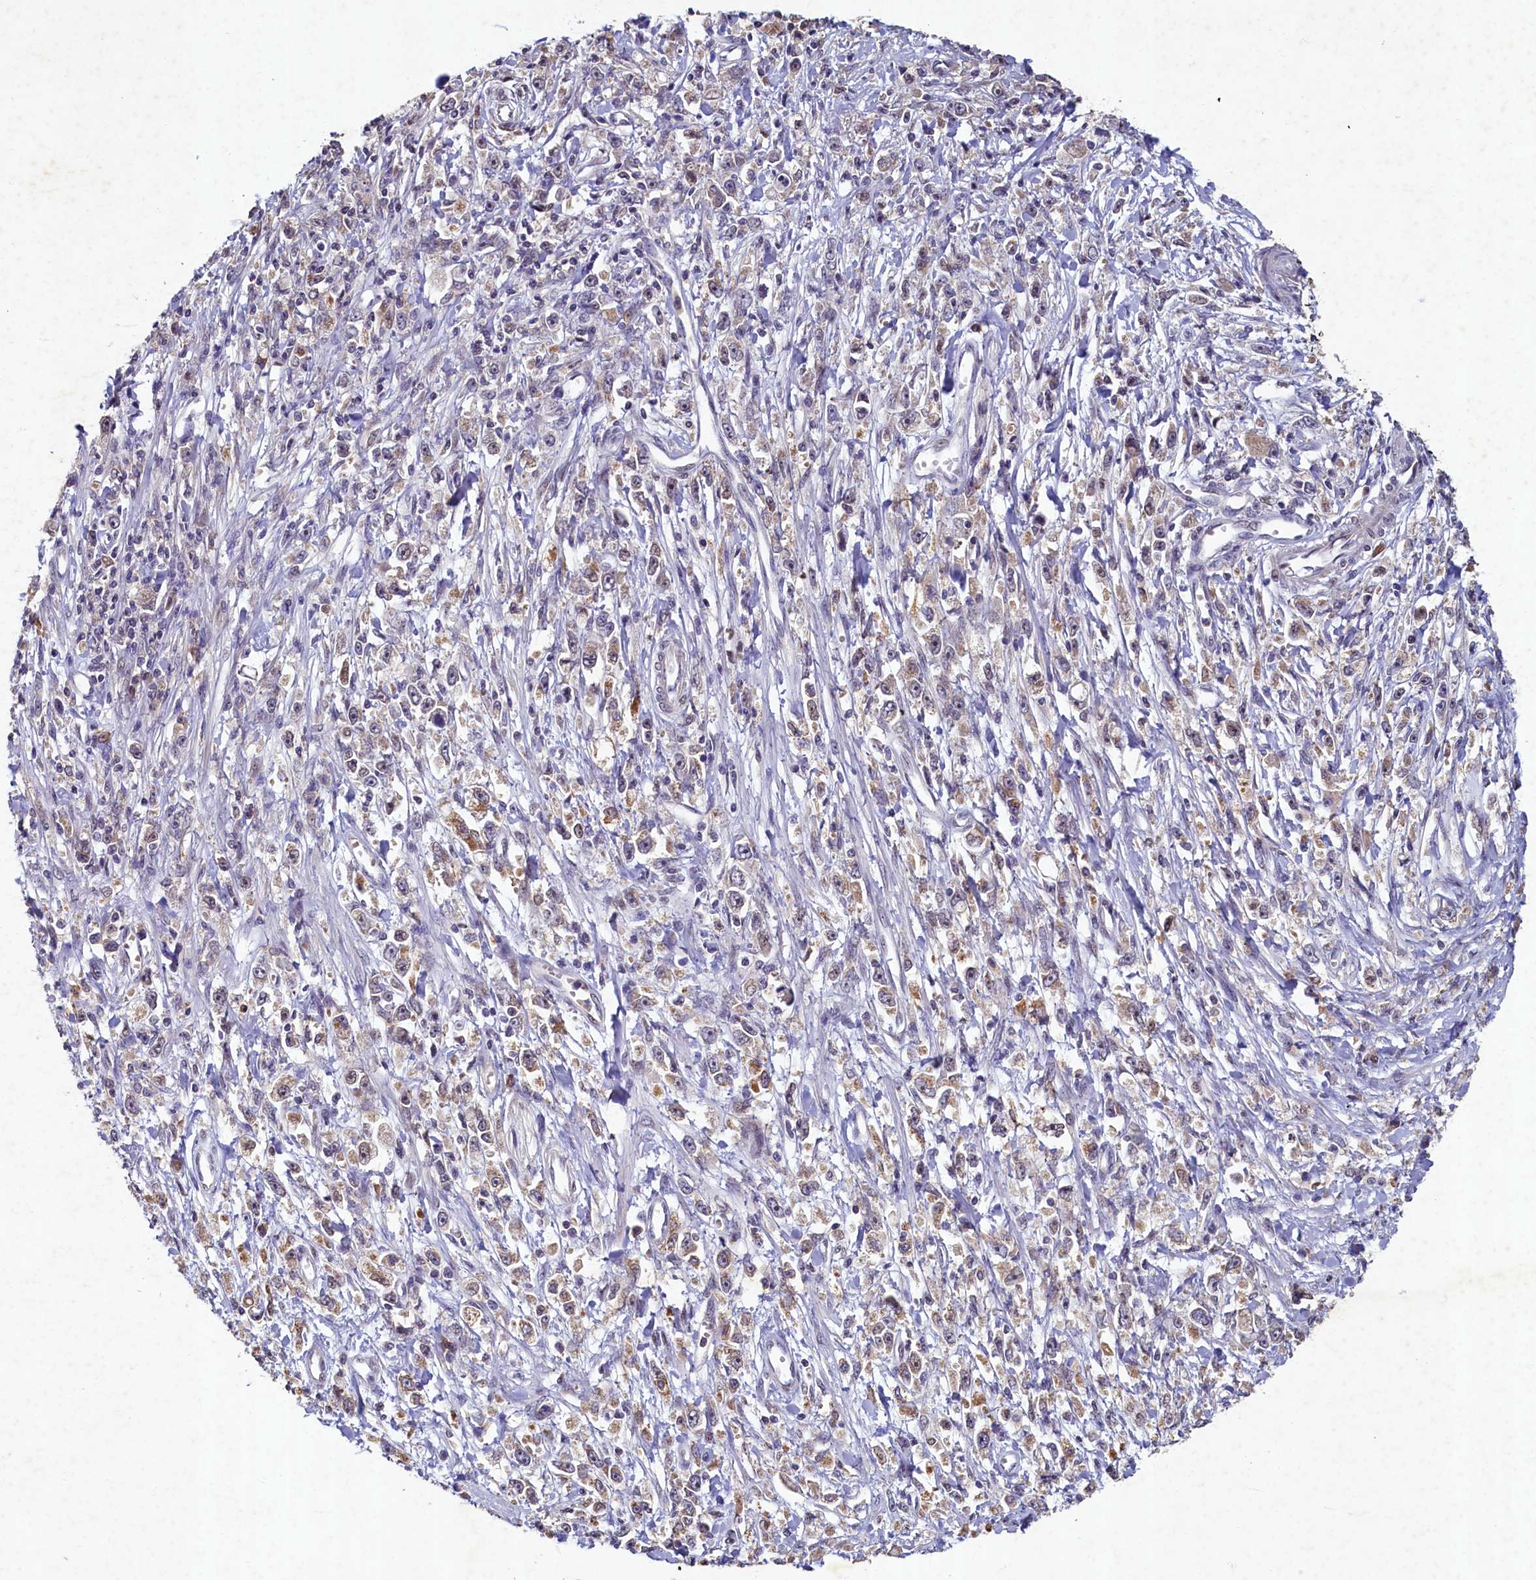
{"staining": {"intensity": "weak", "quantity": "25%-75%", "location": "cytoplasmic/membranous,nuclear"}, "tissue": "stomach cancer", "cell_type": "Tumor cells", "image_type": "cancer", "snomed": [{"axis": "morphology", "description": "Adenocarcinoma, NOS"}, {"axis": "topography", "description": "Stomach"}], "caption": "Stomach adenocarcinoma tissue demonstrates weak cytoplasmic/membranous and nuclear positivity in approximately 25%-75% of tumor cells, visualized by immunohistochemistry.", "gene": "LATS2", "patient": {"sex": "female", "age": 59}}